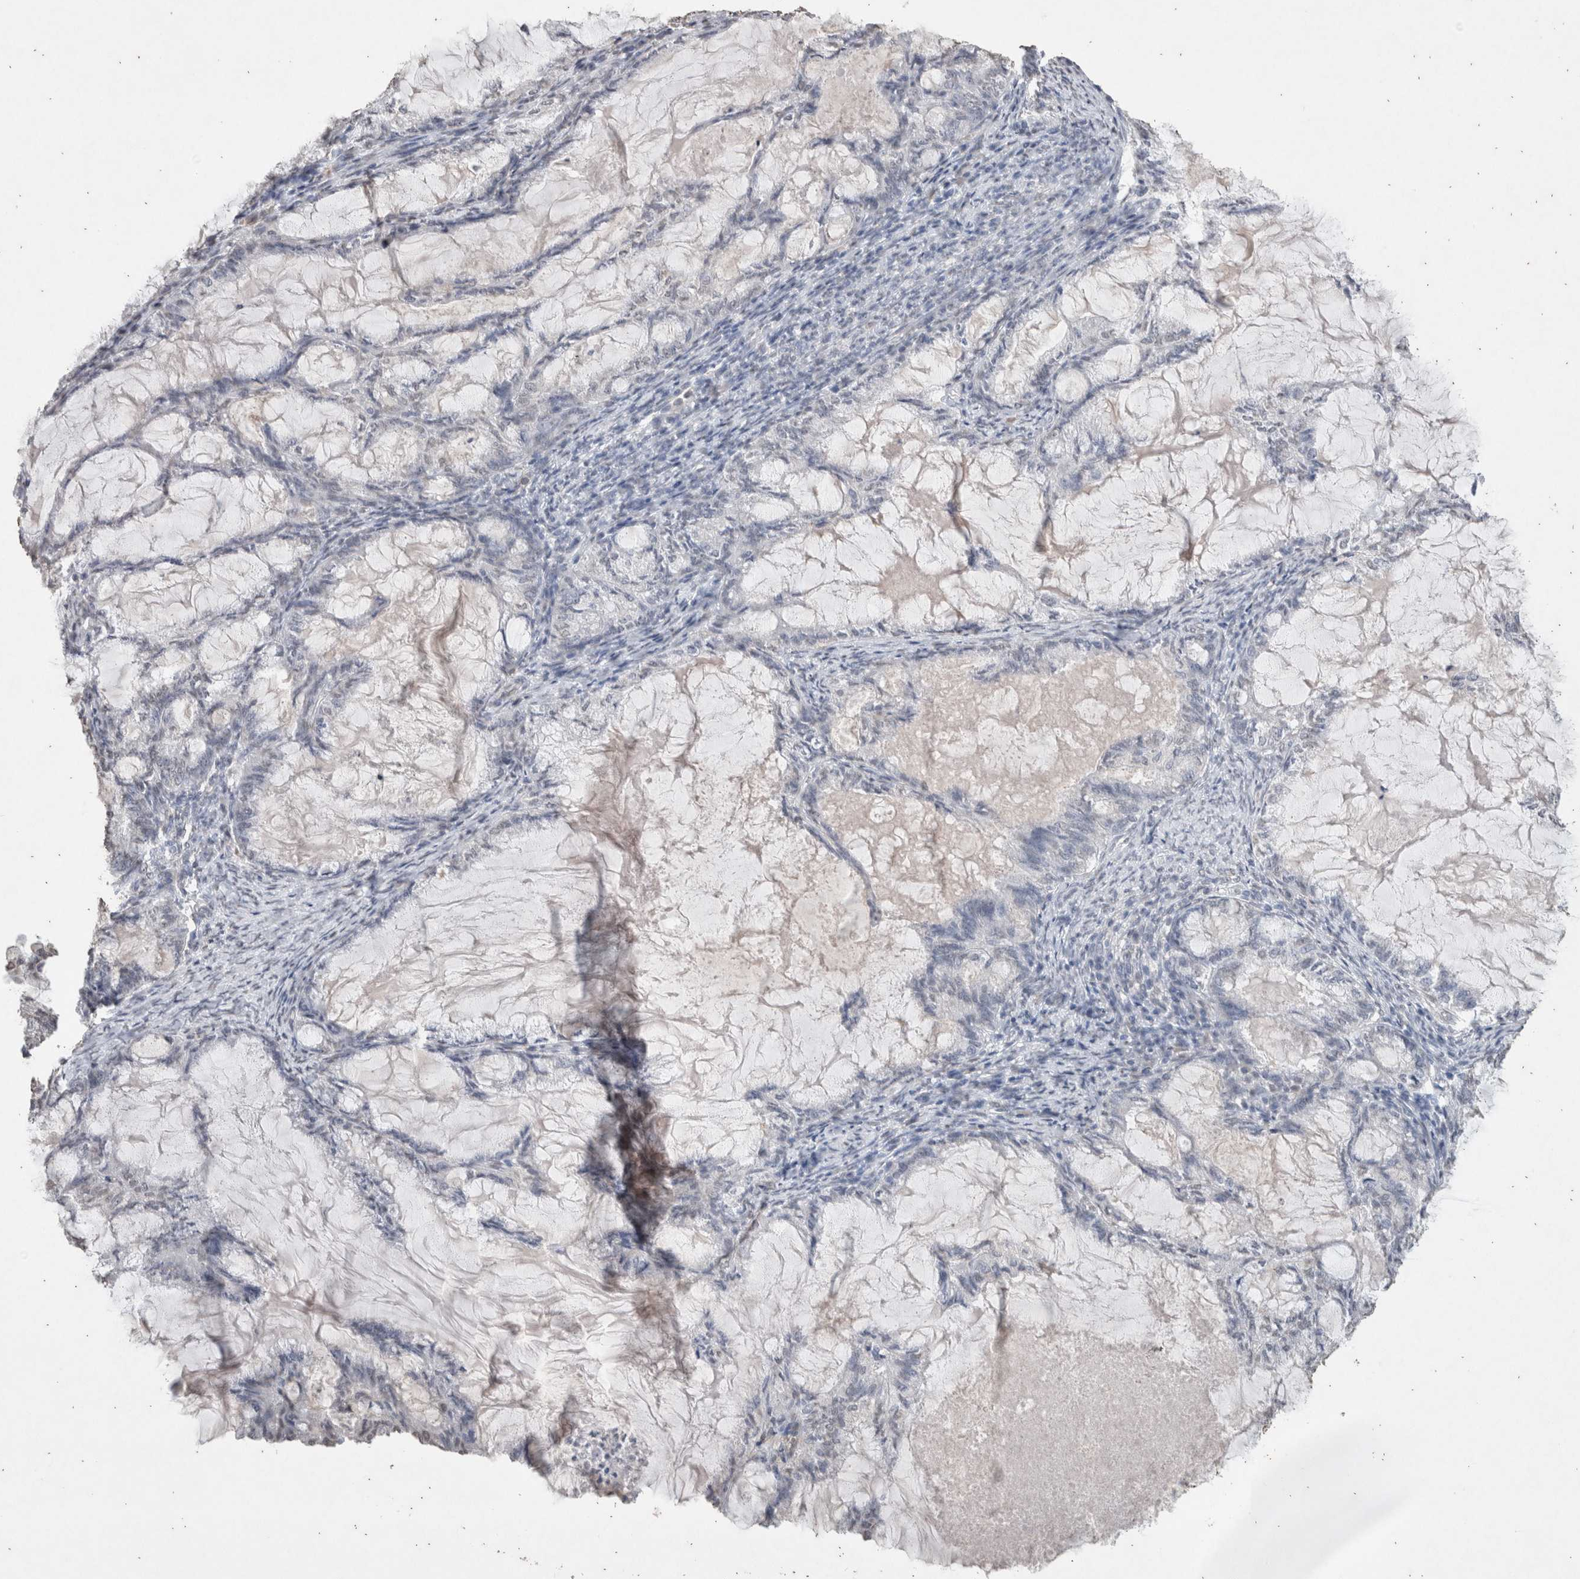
{"staining": {"intensity": "negative", "quantity": "none", "location": "none"}, "tissue": "endometrial cancer", "cell_type": "Tumor cells", "image_type": "cancer", "snomed": [{"axis": "morphology", "description": "Adenocarcinoma, NOS"}, {"axis": "topography", "description": "Endometrium"}], "caption": "Immunohistochemical staining of adenocarcinoma (endometrial) shows no significant expression in tumor cells. The staining is performed using DAB brown chromogen with nuclei counter-stained in using hematoxylin.", "gene": "LGALS2", "patient": {"sex": "female", "age": 86}}